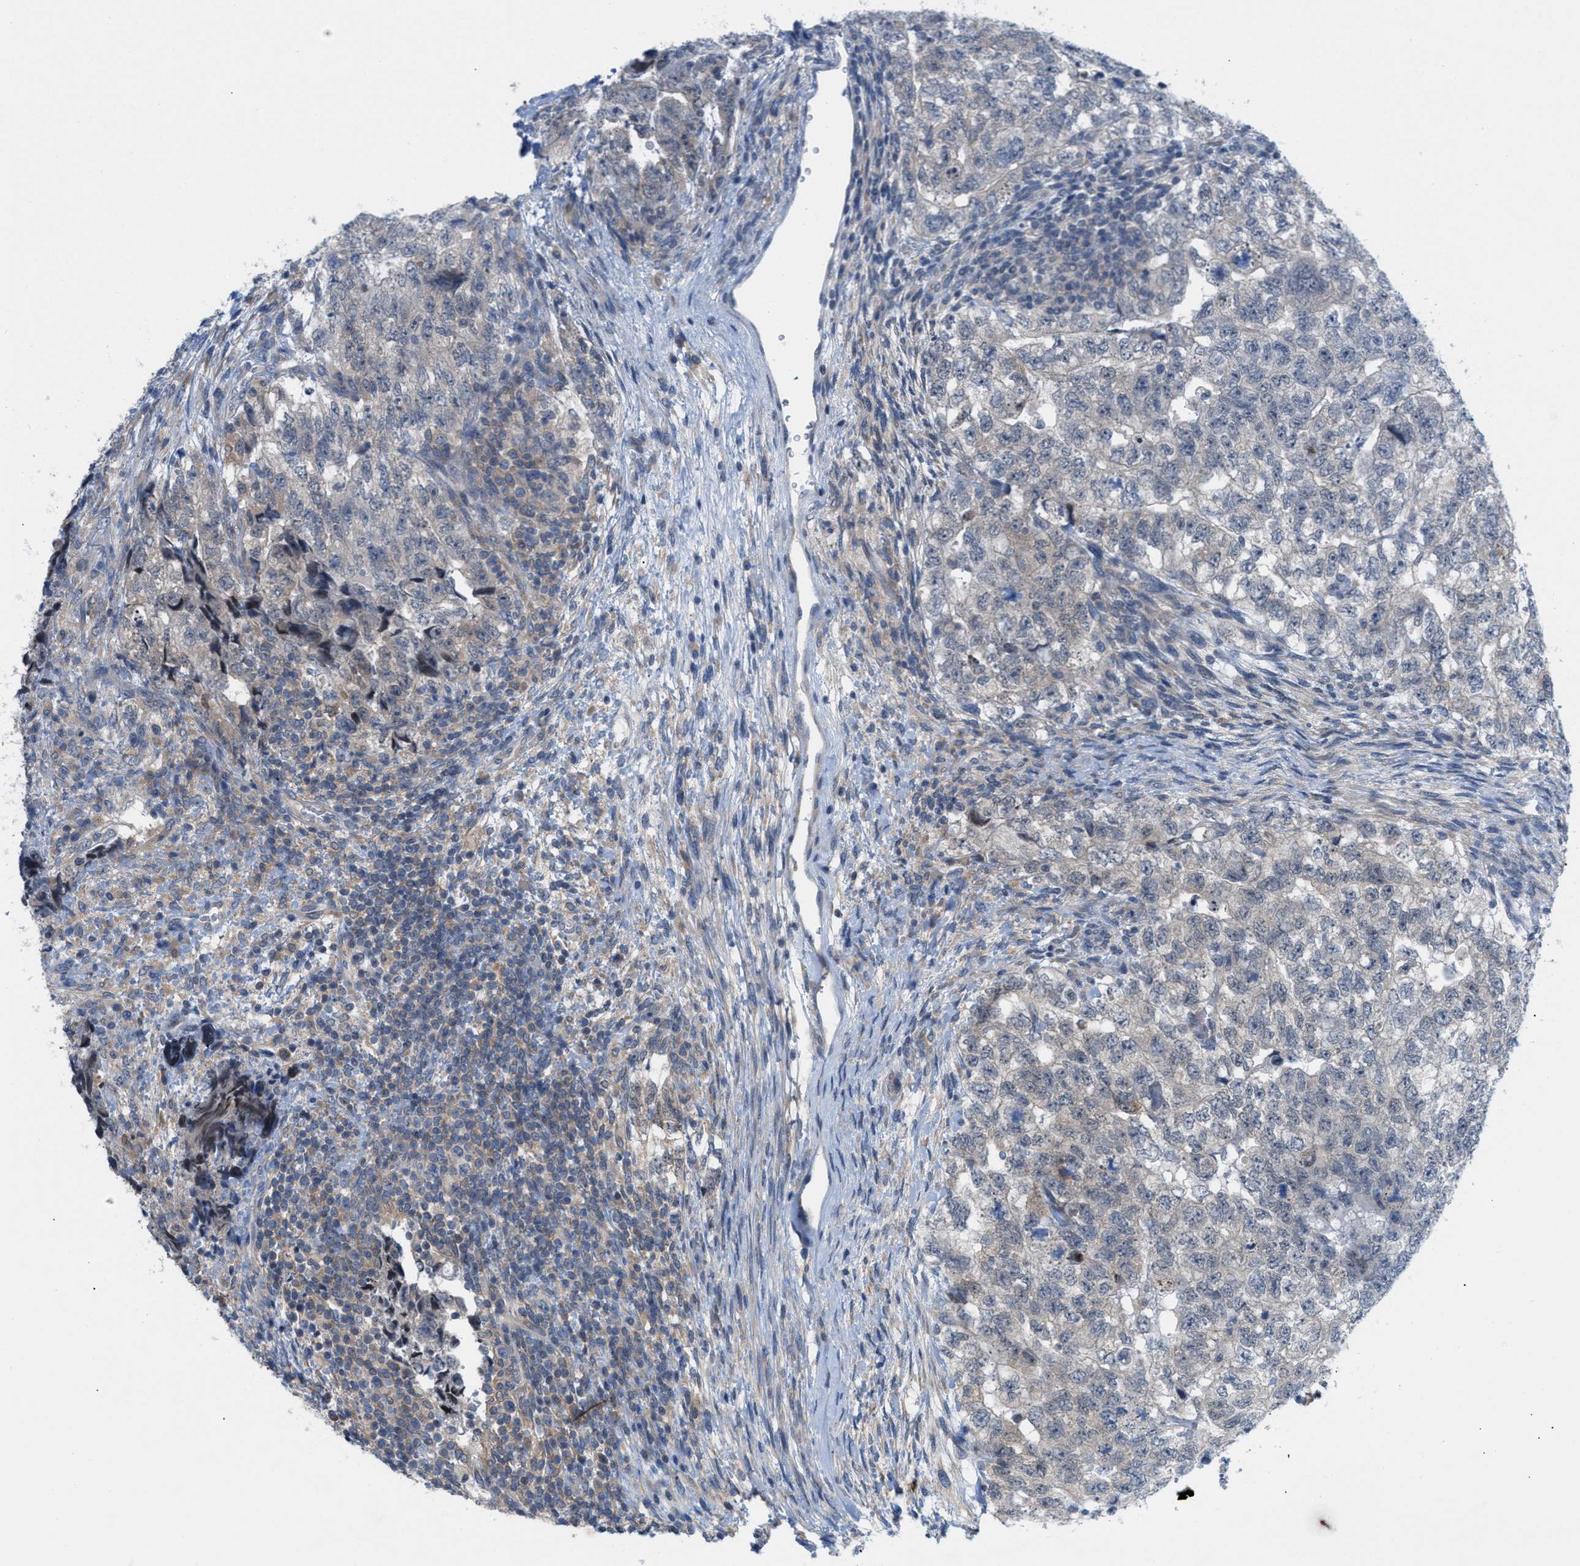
{"staining": {"intensity": "moderate", "quantity": "<25%", "location": "cytoplasmic/membranous"}, "tissue": "testis cancer", "cell_type": "Tumor cells", "image_type": "cancer", "snomed": [{"axis": "morphology", "description": "Carcinoma, Embryonal, NOS"}, {"axis": "topography", "description": "Testis"}], "caption": "There is low levels of moderate cytoplasmic/membranous expression in tumor cells of testis embryonal carcinoma, as demonstrated by immunohistochemical staining (brown color).", "gene": "WIPI2", "patient": {"sex": "male", "age": 36}}